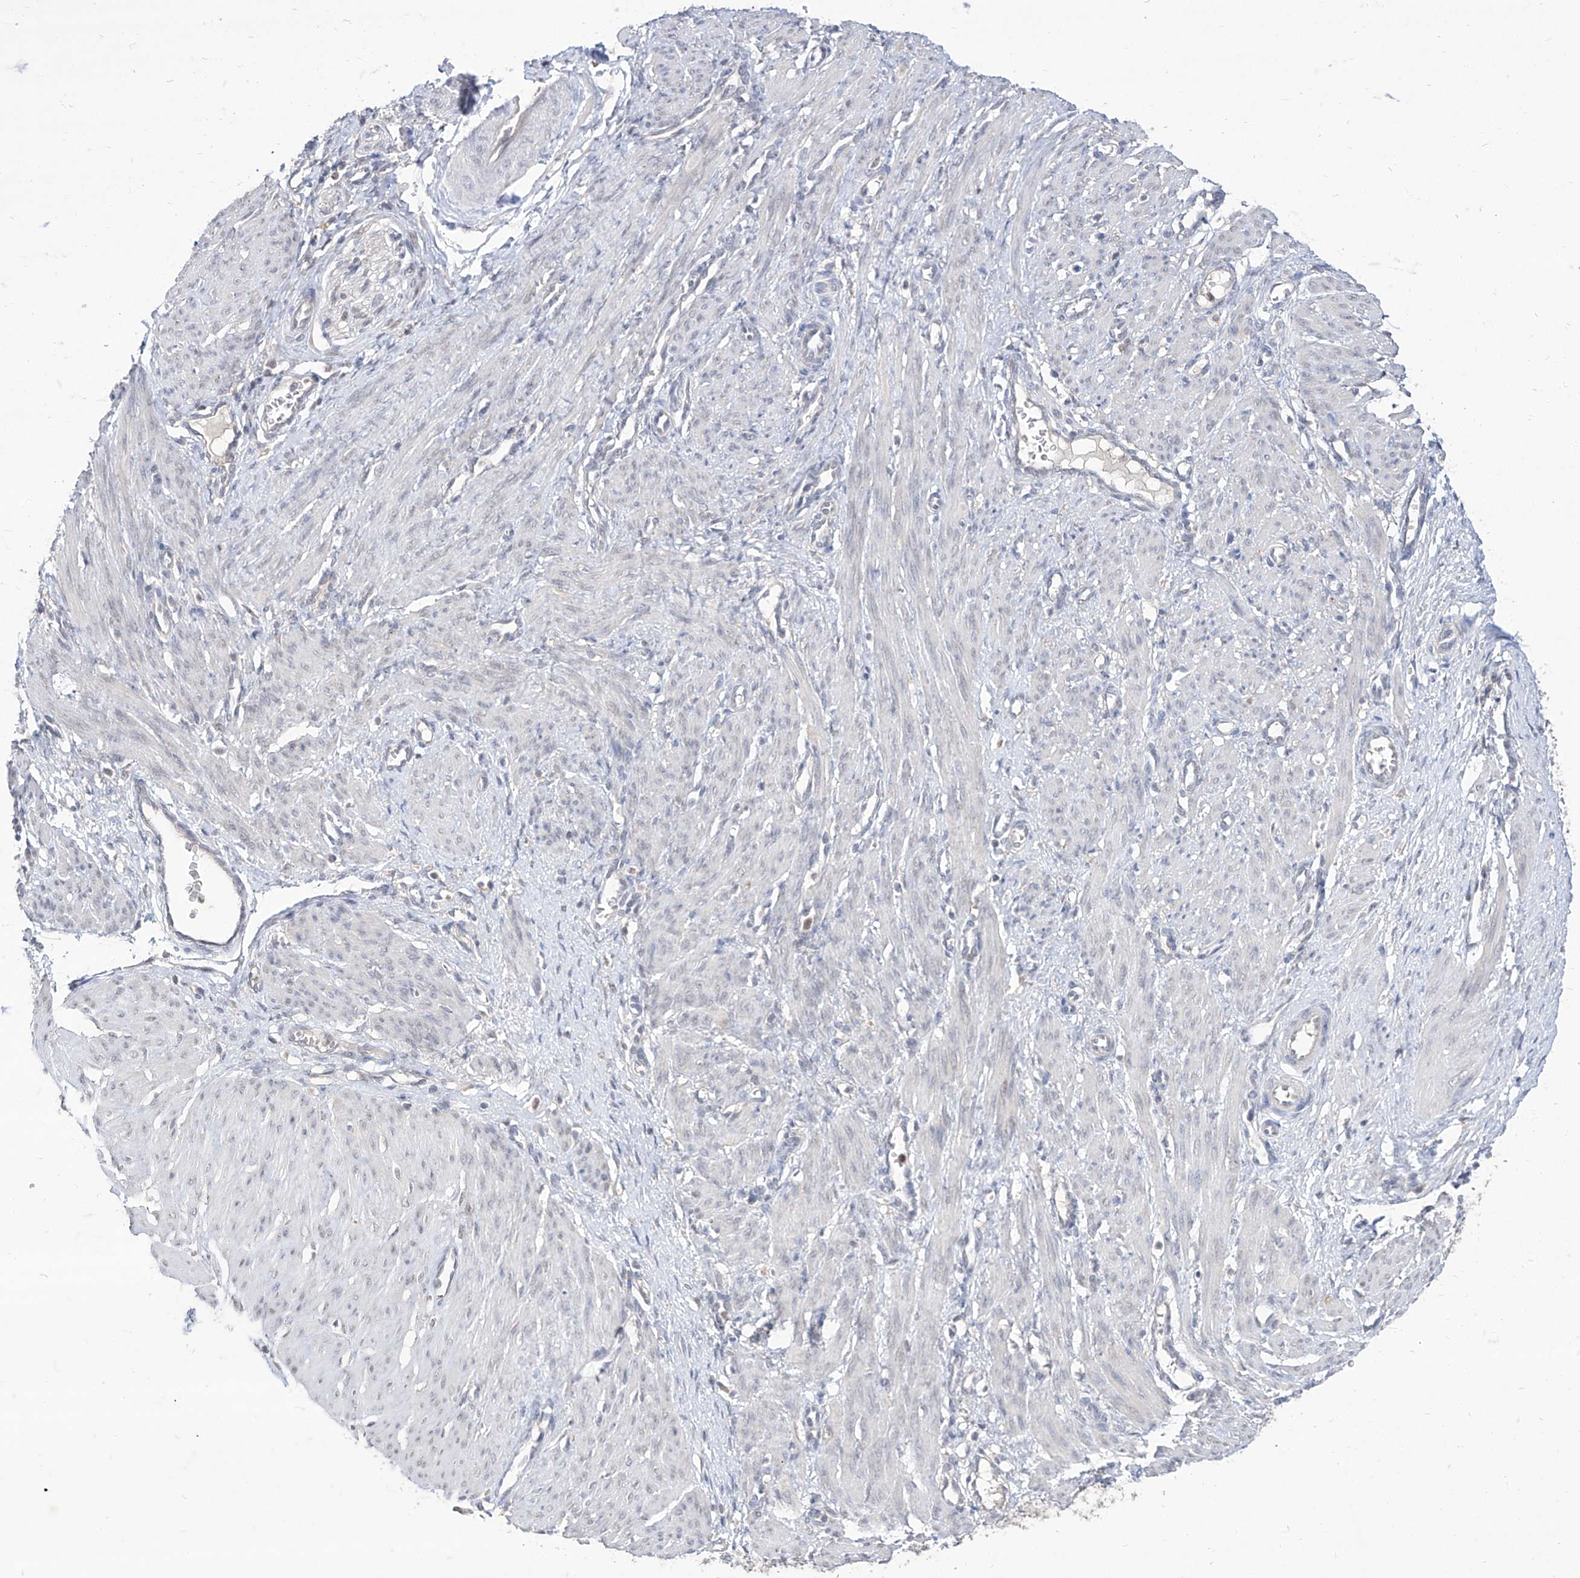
{"staining": {"intensity": "negative", "quantity": "none", "location": "none"}, "tissue": "smooth muscle", "cell_type": "Smooth muscle cells", "image_type": "normal", "snomed": [{"axis": "morphology", "description": "Normal tissue, NOS"}, {"axis": "topography", "description": "Endometrium"}], "caption": "This is an IHC histopathology image of normal human smooth muscle. There is no positivity in smooth muscle cells.", "gene": "BROX", "patient": {"sex": "female", "age": 33}}